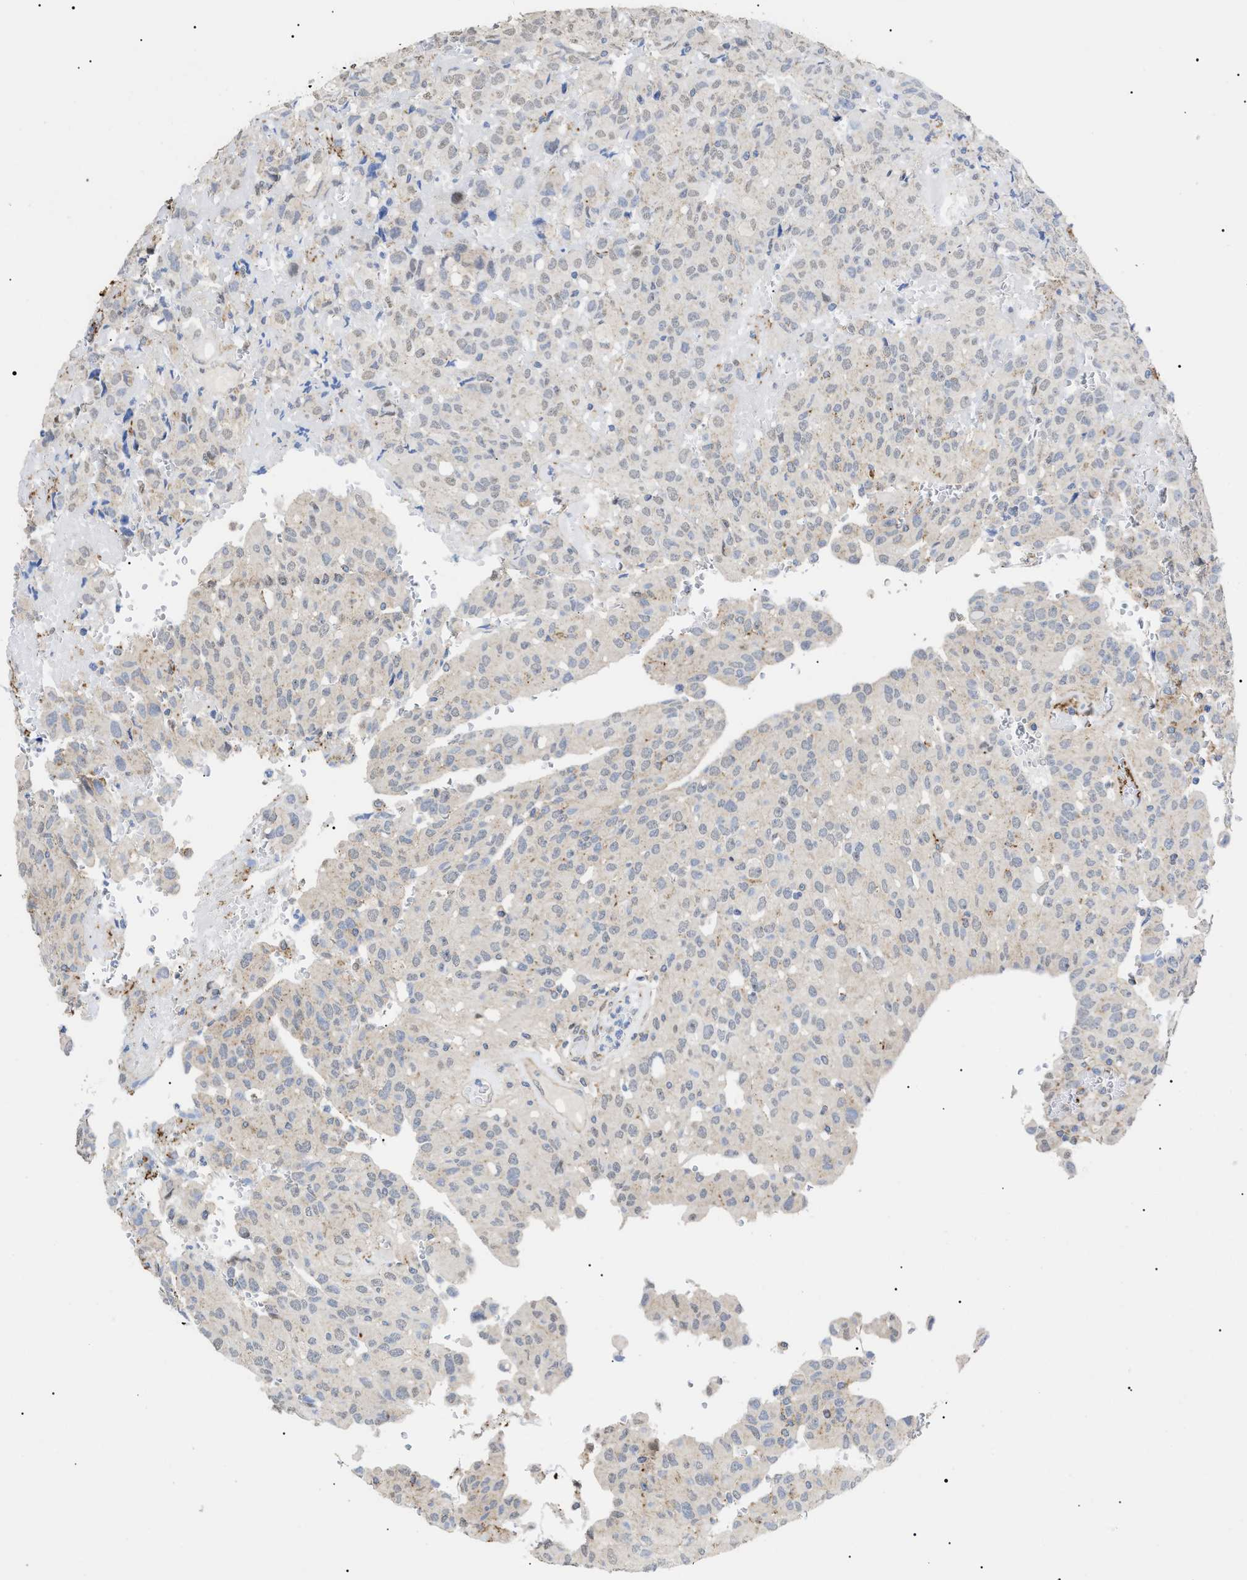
{"staining": {"intensity": "negative", "quantity": "none", "location": "none"}, "tissue": "glioma", "cell_type": "Tumor cells", "image_type": "cancer", "snomed": [{"axis": "morphology", "description": "Glioma, malignant, High grade"}, {"axis": "topography", "description": "Brain"}], "caption": "High magnification brightfield microscopy of glioma stained with DAB (3,3'-diaminobenzidine) (brown) and counterstained with hematoxylin (blue): tumor cells show no significant staining. (DAB (3,3'-diaminobenzidine) immunohistochemistry, high magnification).", "gene": "SFXN5", "patient": {"sex": "male", "age": 32}}